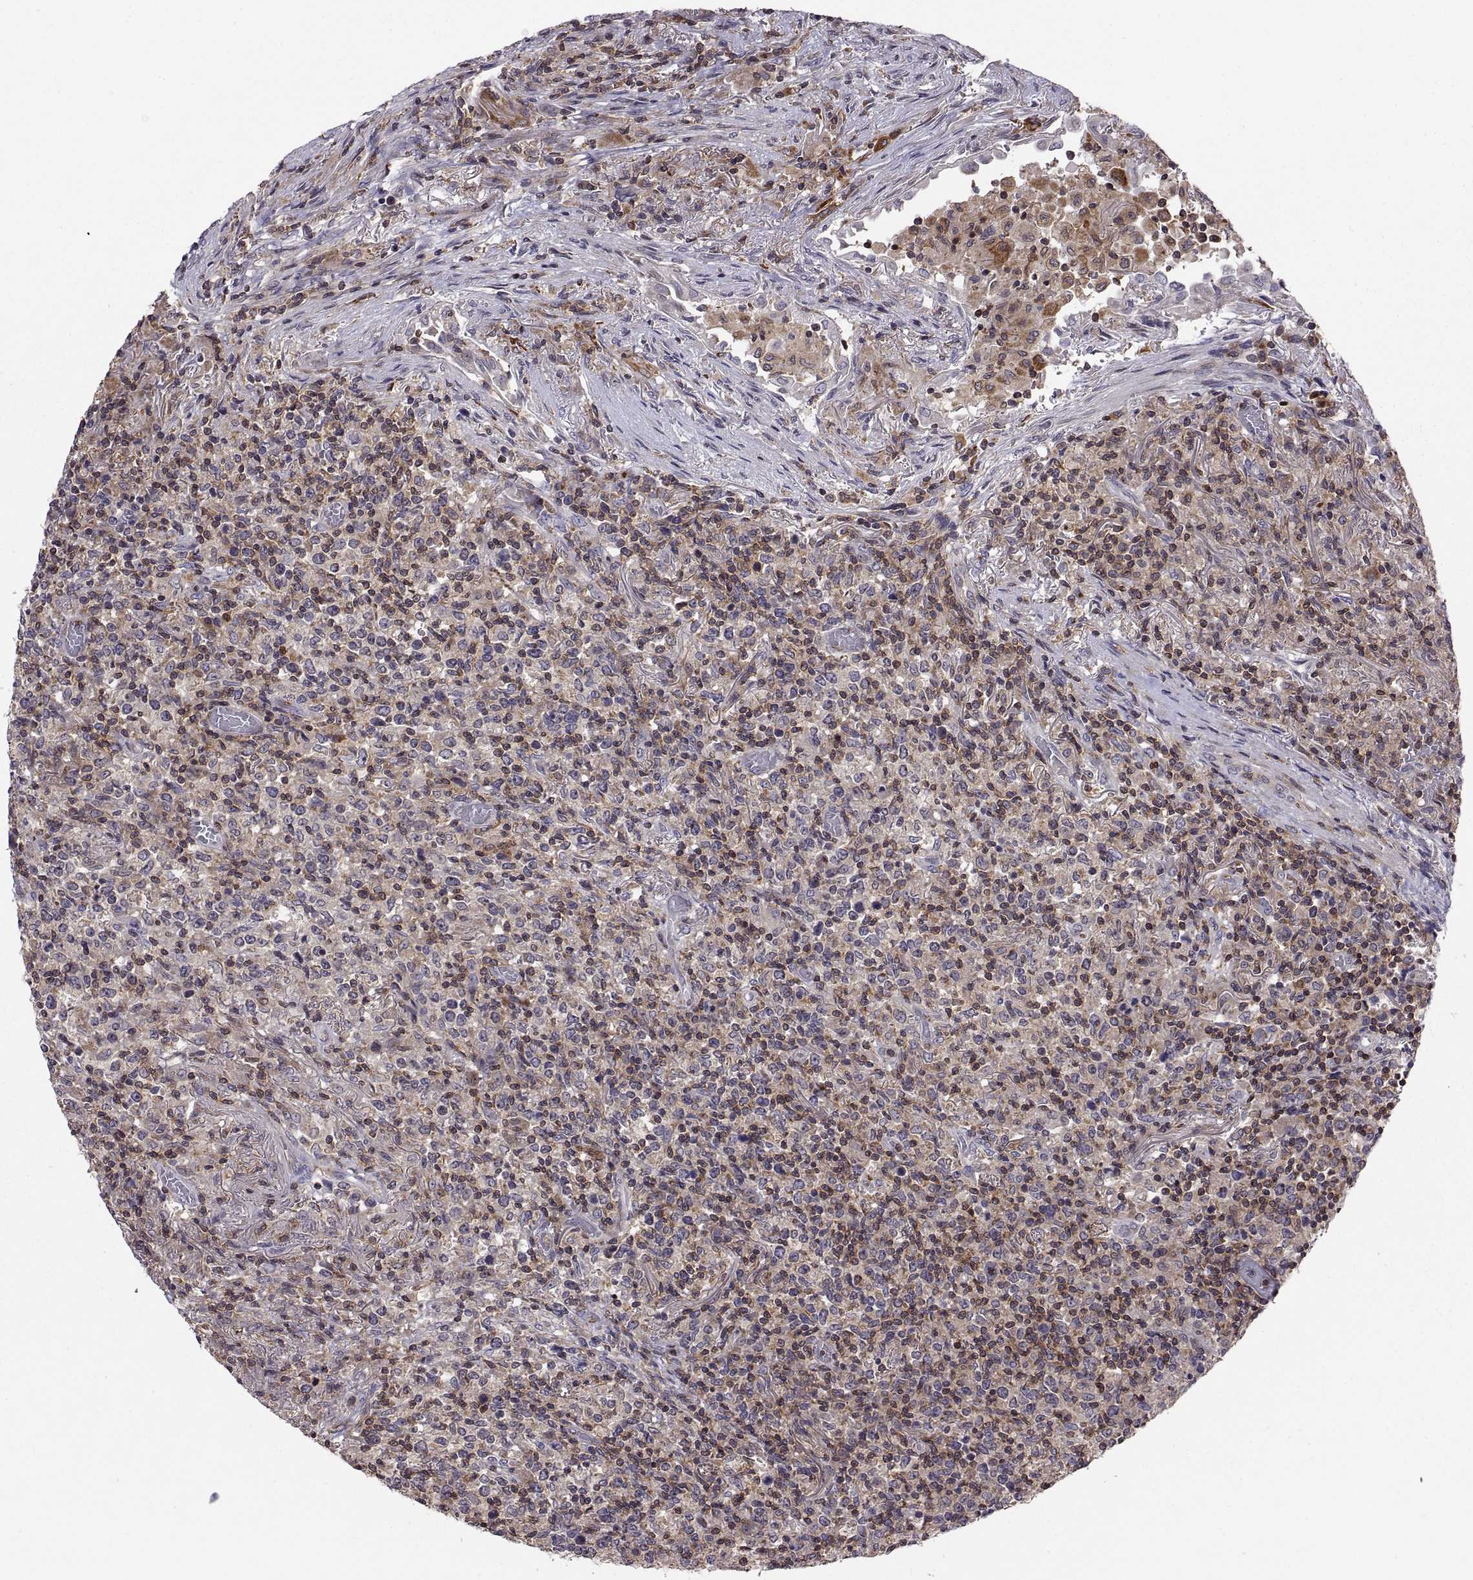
{"staining": {"intensity": "weak", "quantity": ">75%", "location": "cytoplasmic/membranous"}, "tissue": "lymphoma", "cell_type": "Tumor cells", "image_type": "cancer", "snomed": [{"axis": "morphology", "description": "Malignant lymphoma, non-Hodgkin's type, High grade"}, {"axis": "topography", "description": "Lung"}], "caption": "About >75% of tumor cells in malignant lymphoma, non-Hodgkin's type (high-grade) show weak cytoplasmic/membranous protein positivity as visualized by brown immunohistochemical staining.", "gene": "ACAP1", "patient": {"sex": "male", "age": 79}}